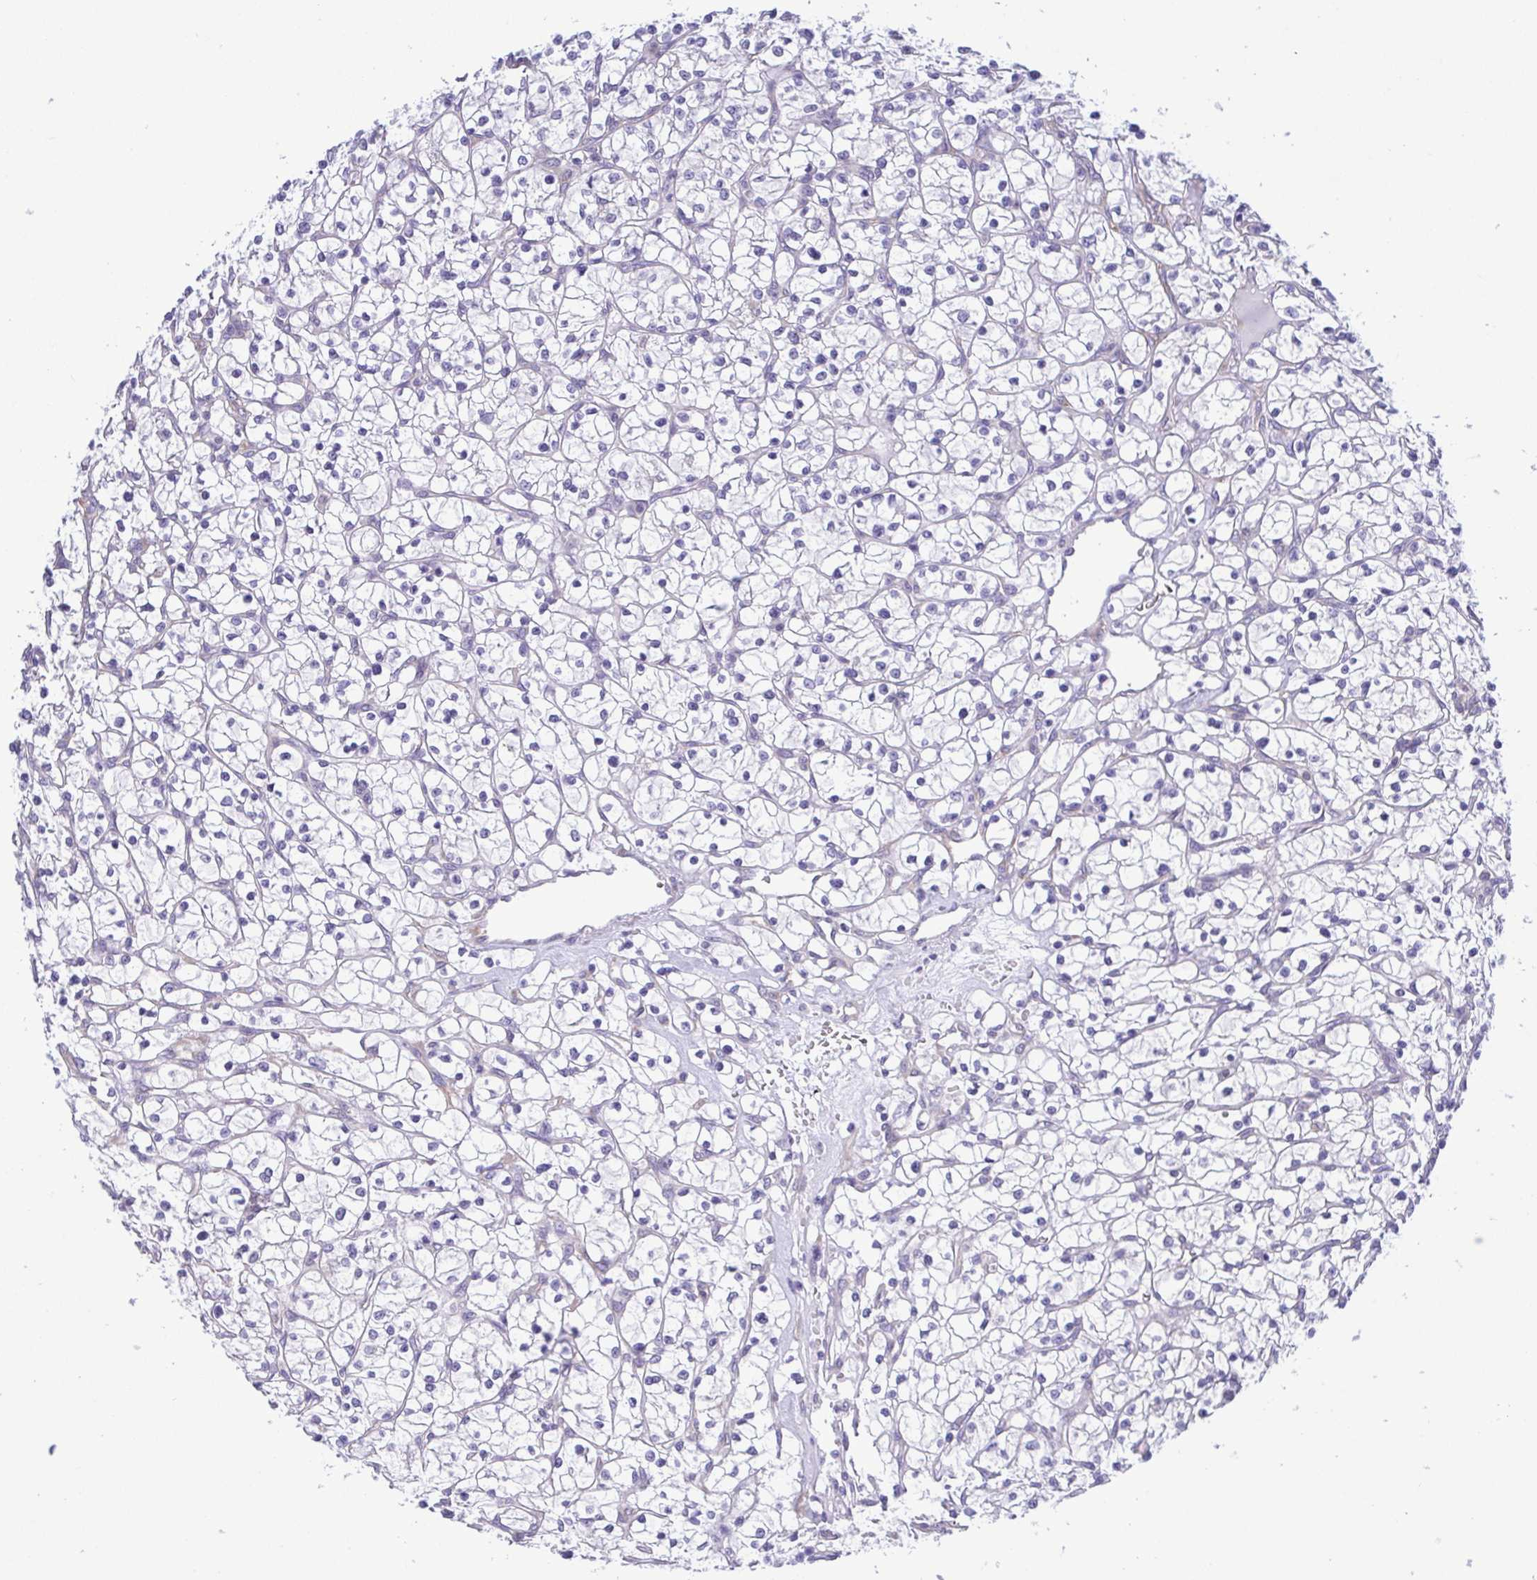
{"staining": {"intensity": "negative", "quantity": "none", "location": "none"}, "tissue": "renal cancer", "cell_type": "Tumor cells", "image_type": "cancer", "snomed": [{"axis": "morphology", "description": "Adenocarcinoma, NOS"}, {"axis": "topography", "description": "Kidney"}], "caption": "IHC histopathology image of adenocarcinoma (renal) stained for a protein (brown), which displays no positivity in tumor cells.", "gene": "TNNI3", "patient": {"sex": "female", "age": 64}}